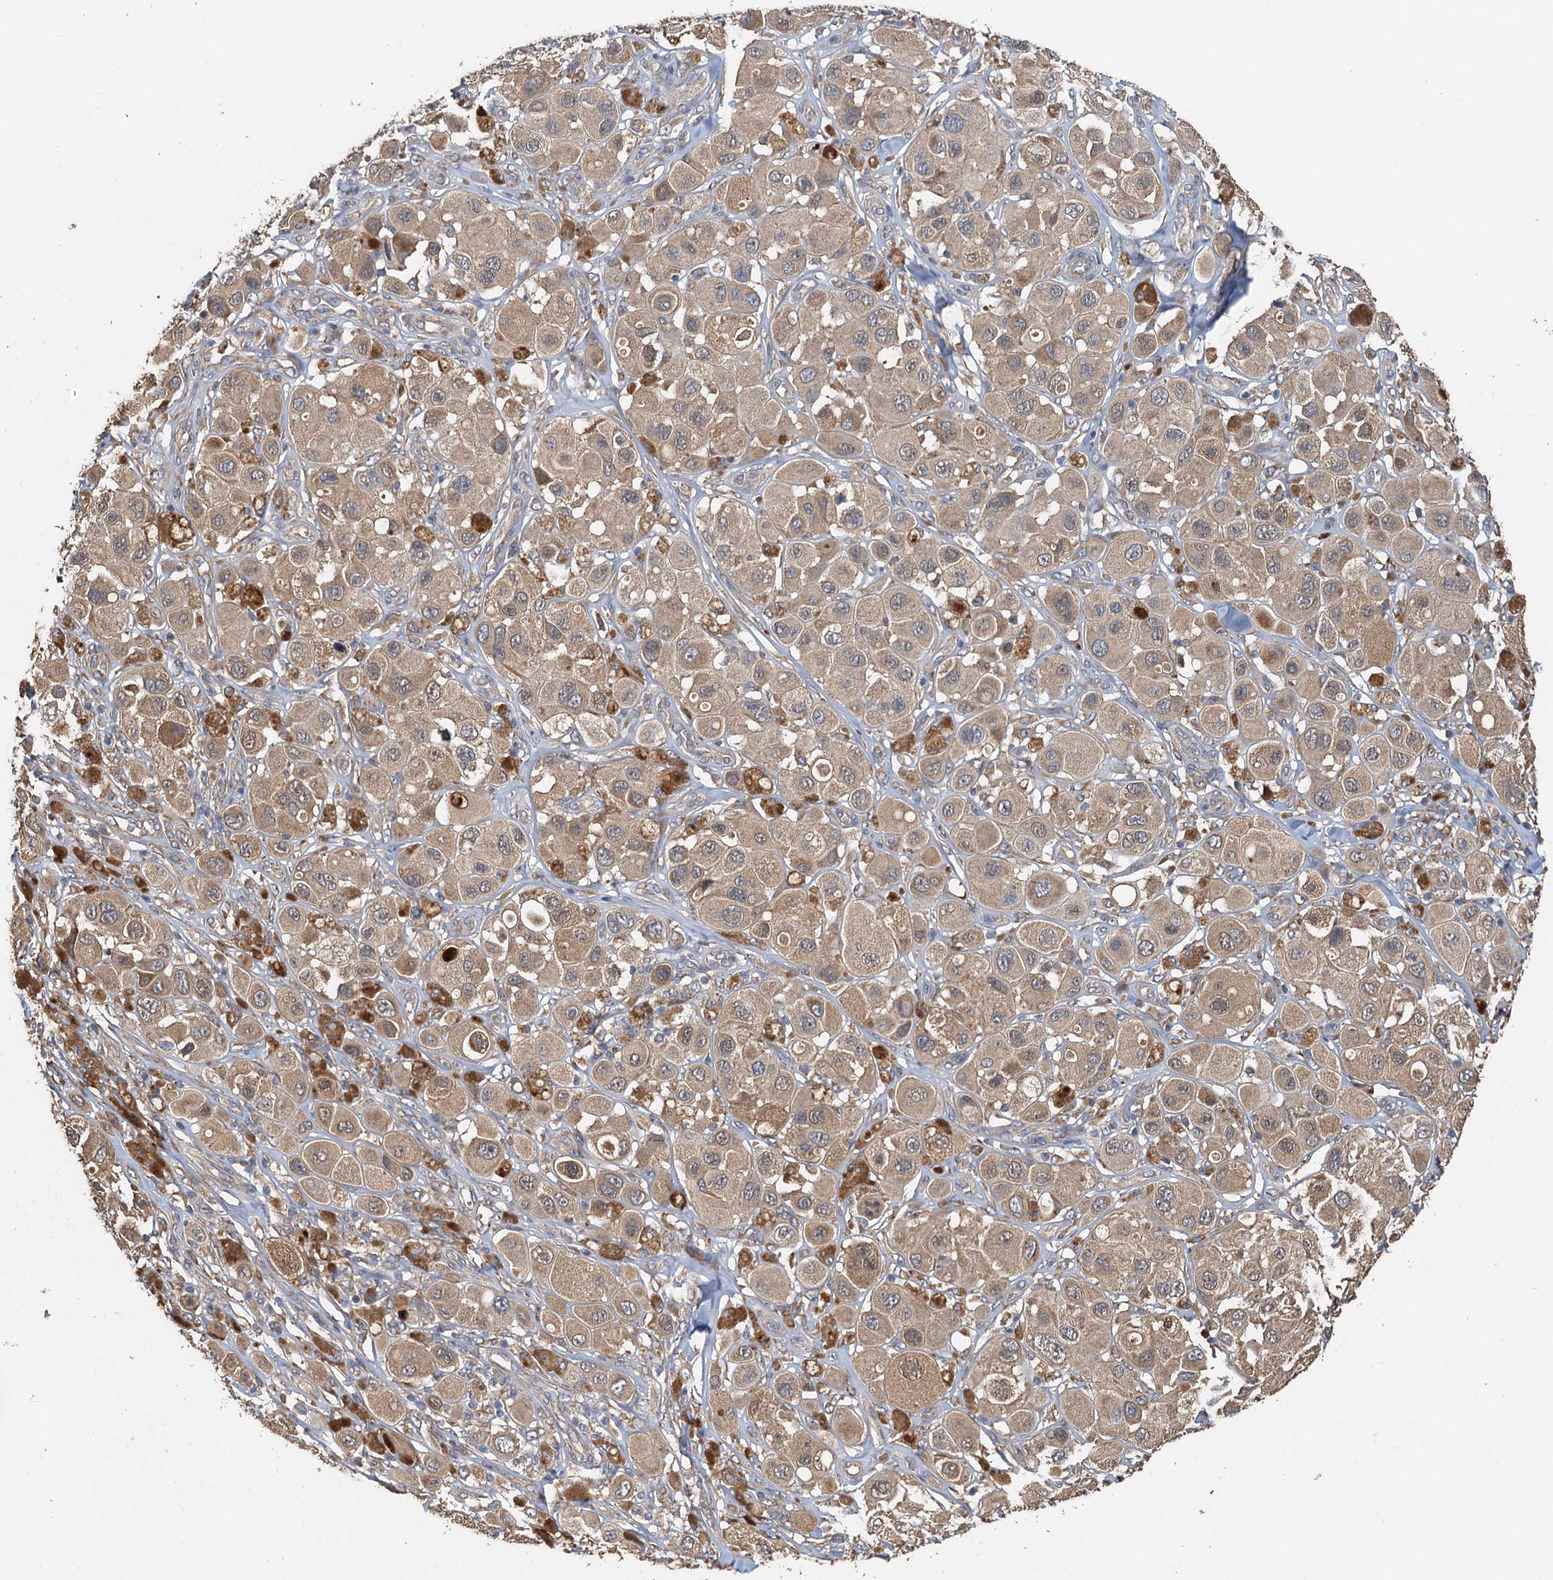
{"staining": {"intensity": "moderate", "quantity": "25%-75%", "location": "cytoplasmic/membranous"}, "tissue": "melanoma", "cell_type": "Tumor cells", "image_type": "cancer", "snomed": [{"axis": "morphology", "description": "Malignant melanoma, Metastatic site"}, {"axis": "topography", "description": "Skin"}], "caption": "Approximately 25%-75% of tumor cells in malignant melanoma (metastatic site) display moderate cytoplasmic/membranous protein expression as visualized by brown immunohistochemical staining.", "gene": "HYI", "patient": {"sex": "male", "age": 41}}